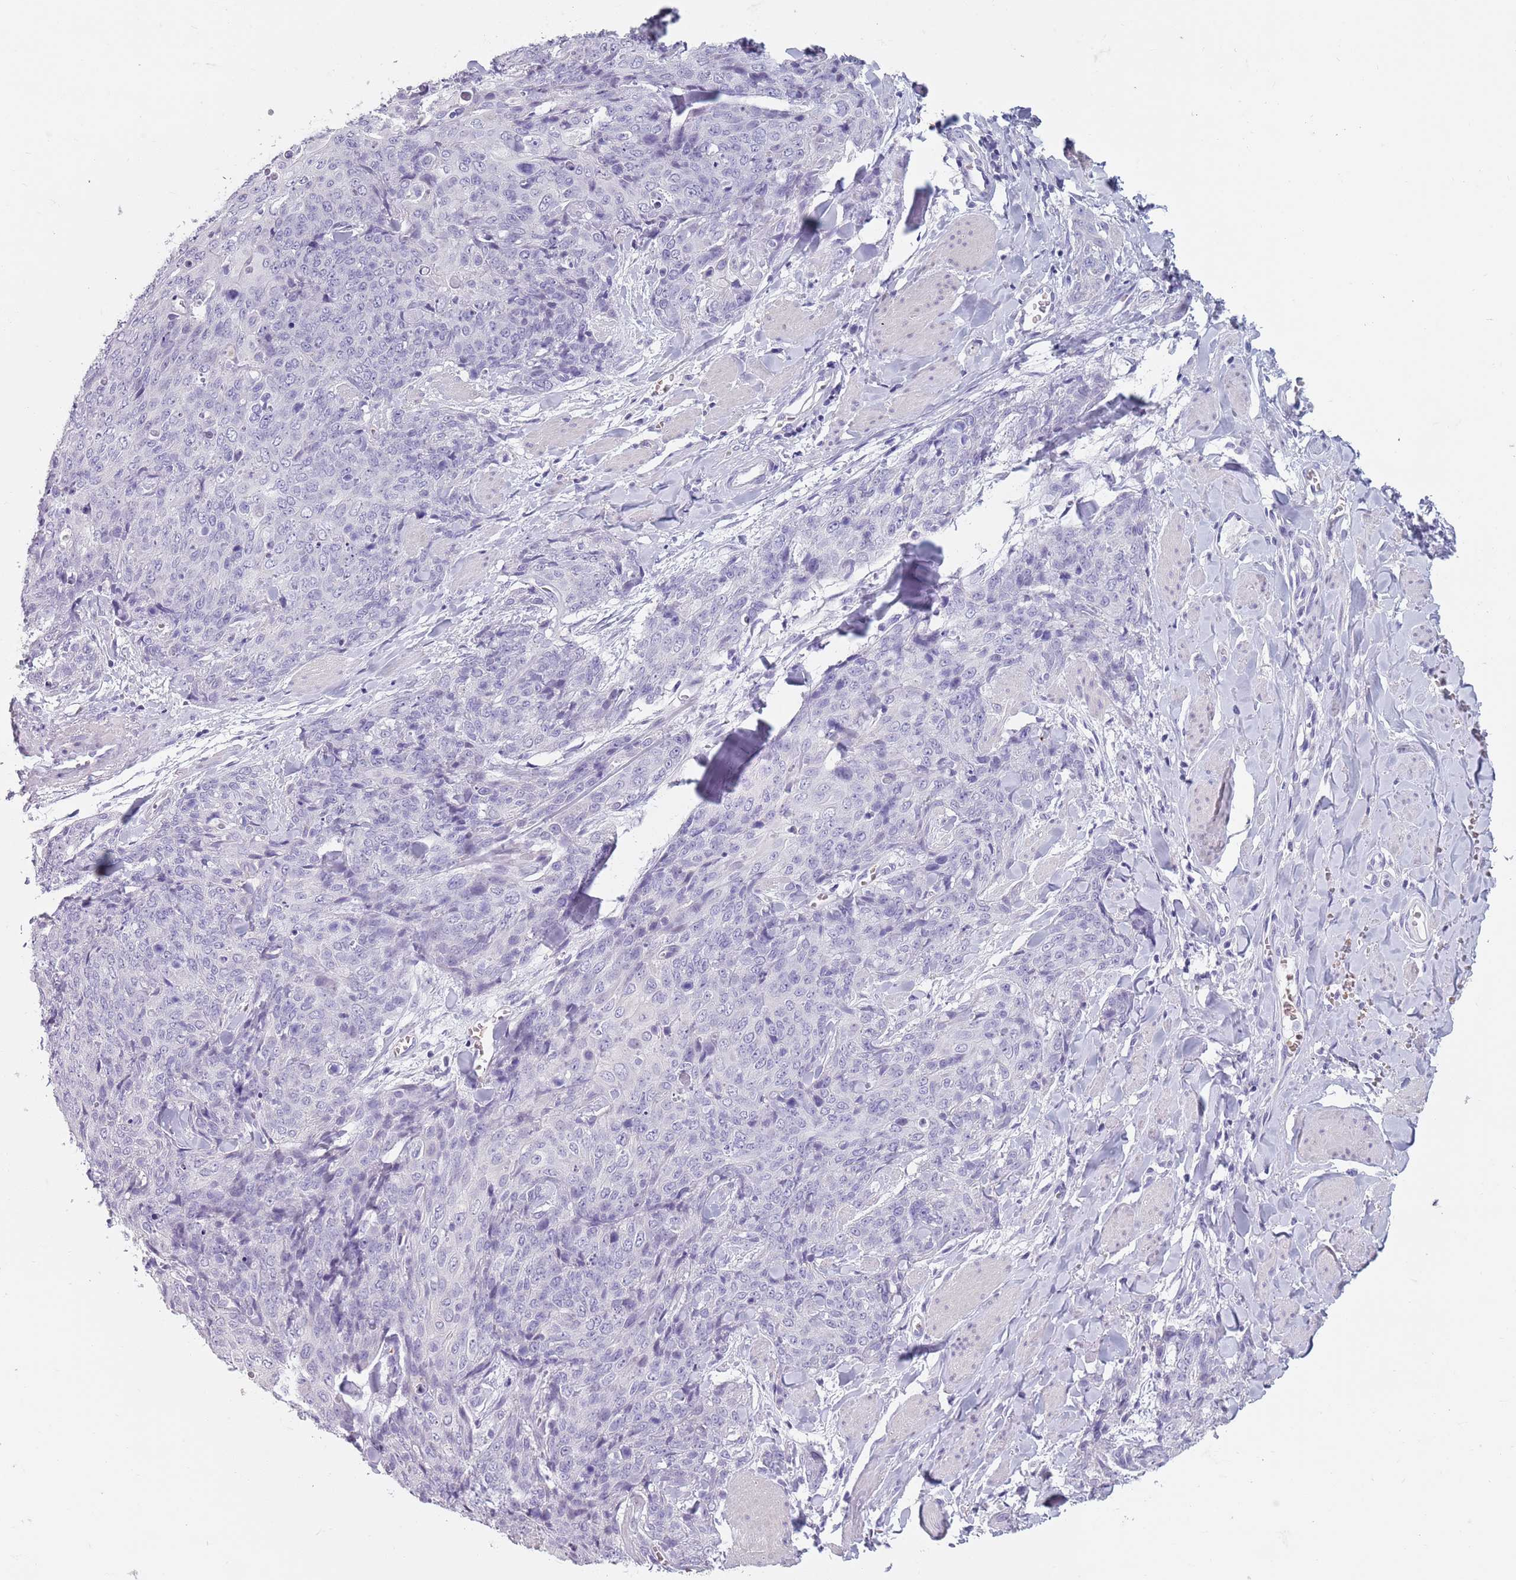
{"staining": {"intensity": "negative", "quantity": "none", "location": "none"}, "tissue": "skin cancer", "cell_type": "Tumor cells", "image_type": "cancer", "snomed": [{"axis": "morphology", "description": "Squamous cell carcinoma, NOS"}, {"axis": "topography", "description": "Skin"}, {"axis": "topography", "description": "Vulva"}], "caption": "Tumor cells are negative for protein expression in human squamous cell carcinoma (skin).", "gene": "SPESP1", "patient": {"sex": "female", "age": 85}}